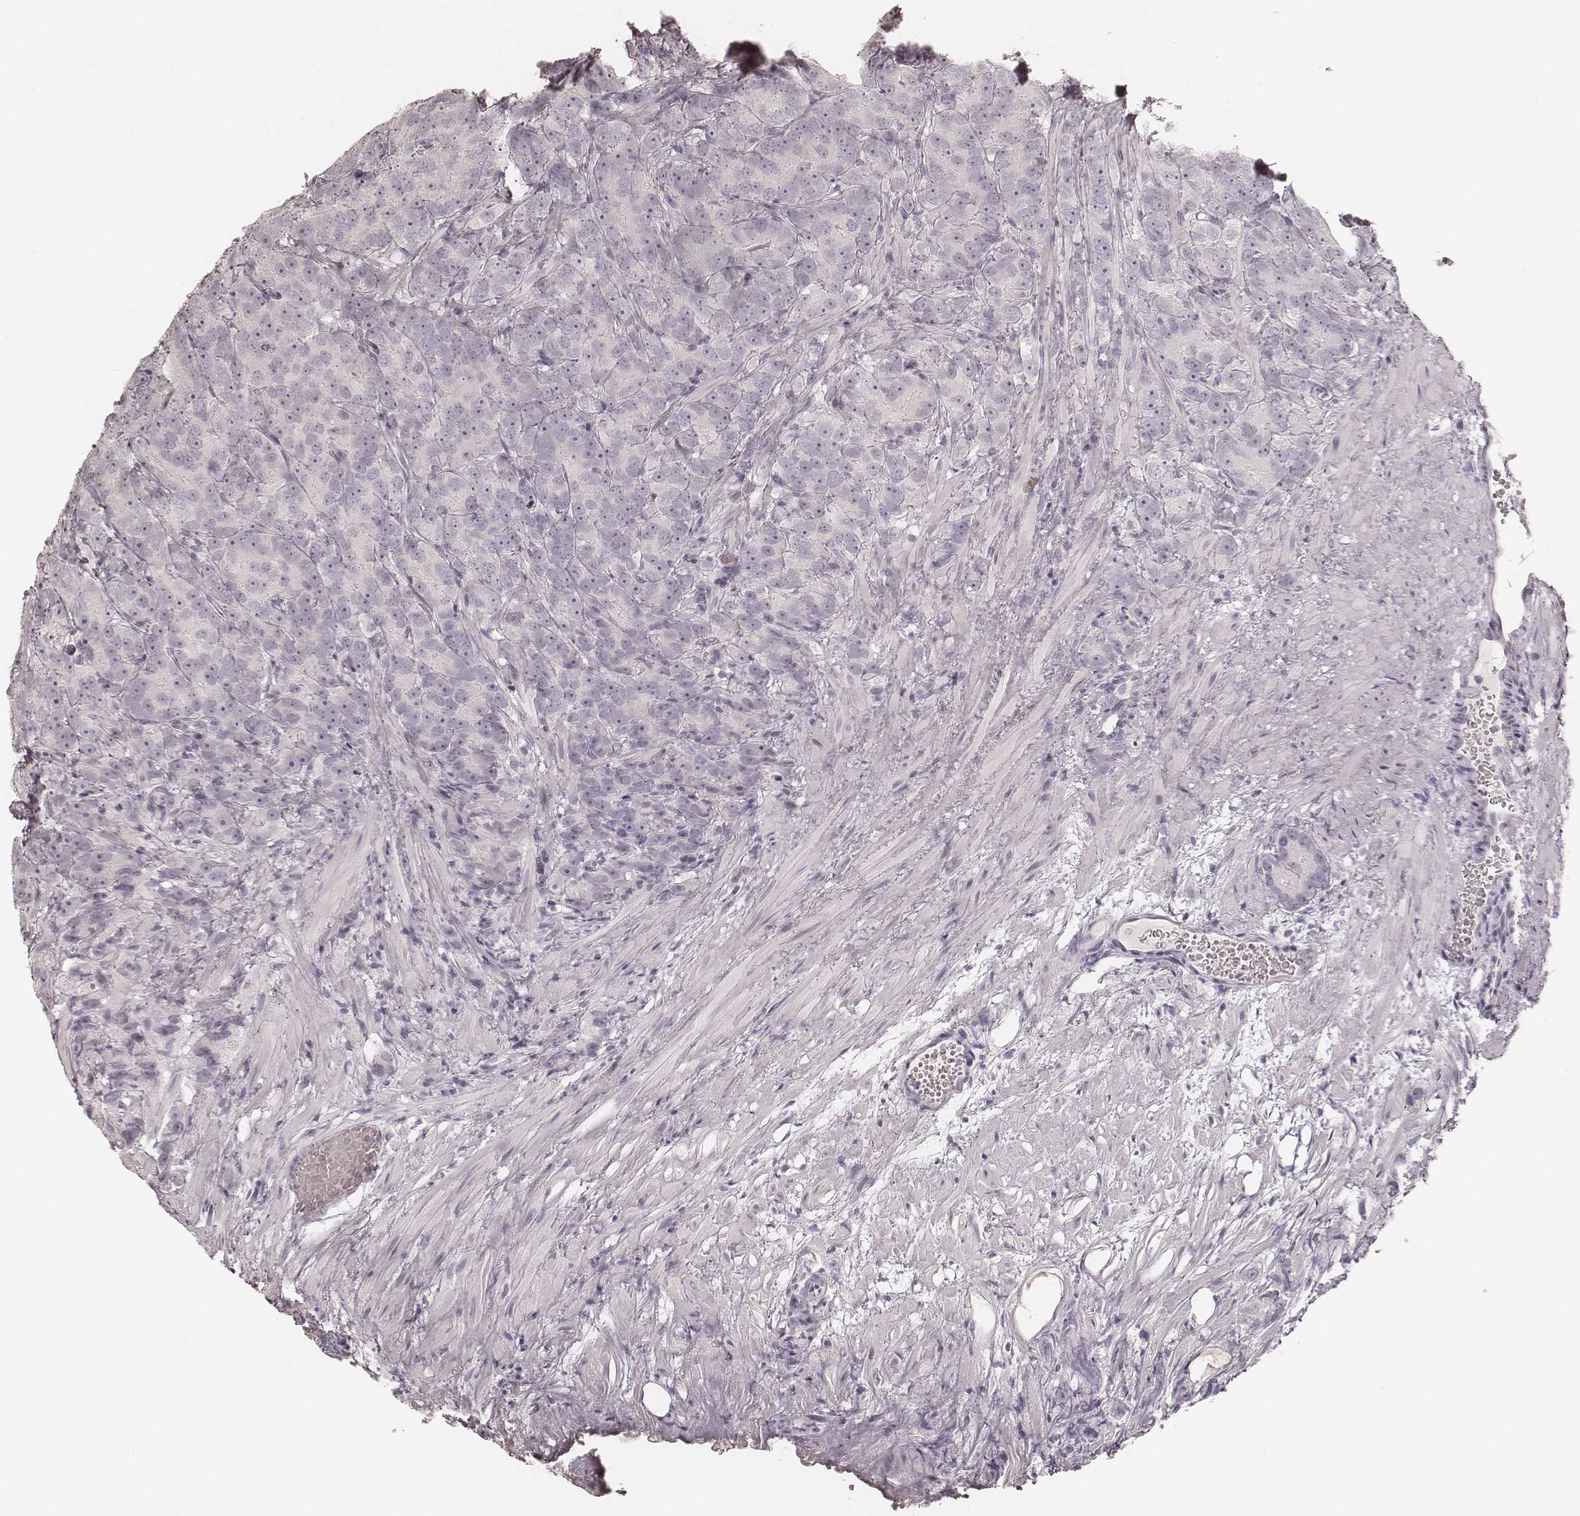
{"staining": {"intensity": "negative", "quantity": "none", "location": "none"}, "tissue": "prostate cancer", "cell_type": "Tumor cells", "image_type": "cancer", "snomed": [{"axis": "morphology", "description": "Adenocarcinoma, High grade"}, {"axis": "topography", "description": "Prostate"}], "caption": "Prostate cancer was stained to show a protein in brown. There is no significant expression in tumor cells. (IHC, brightfield microscopy, high magnification).", "gene": "TEX37", "patient": {"sex": "male", "age": 90}}